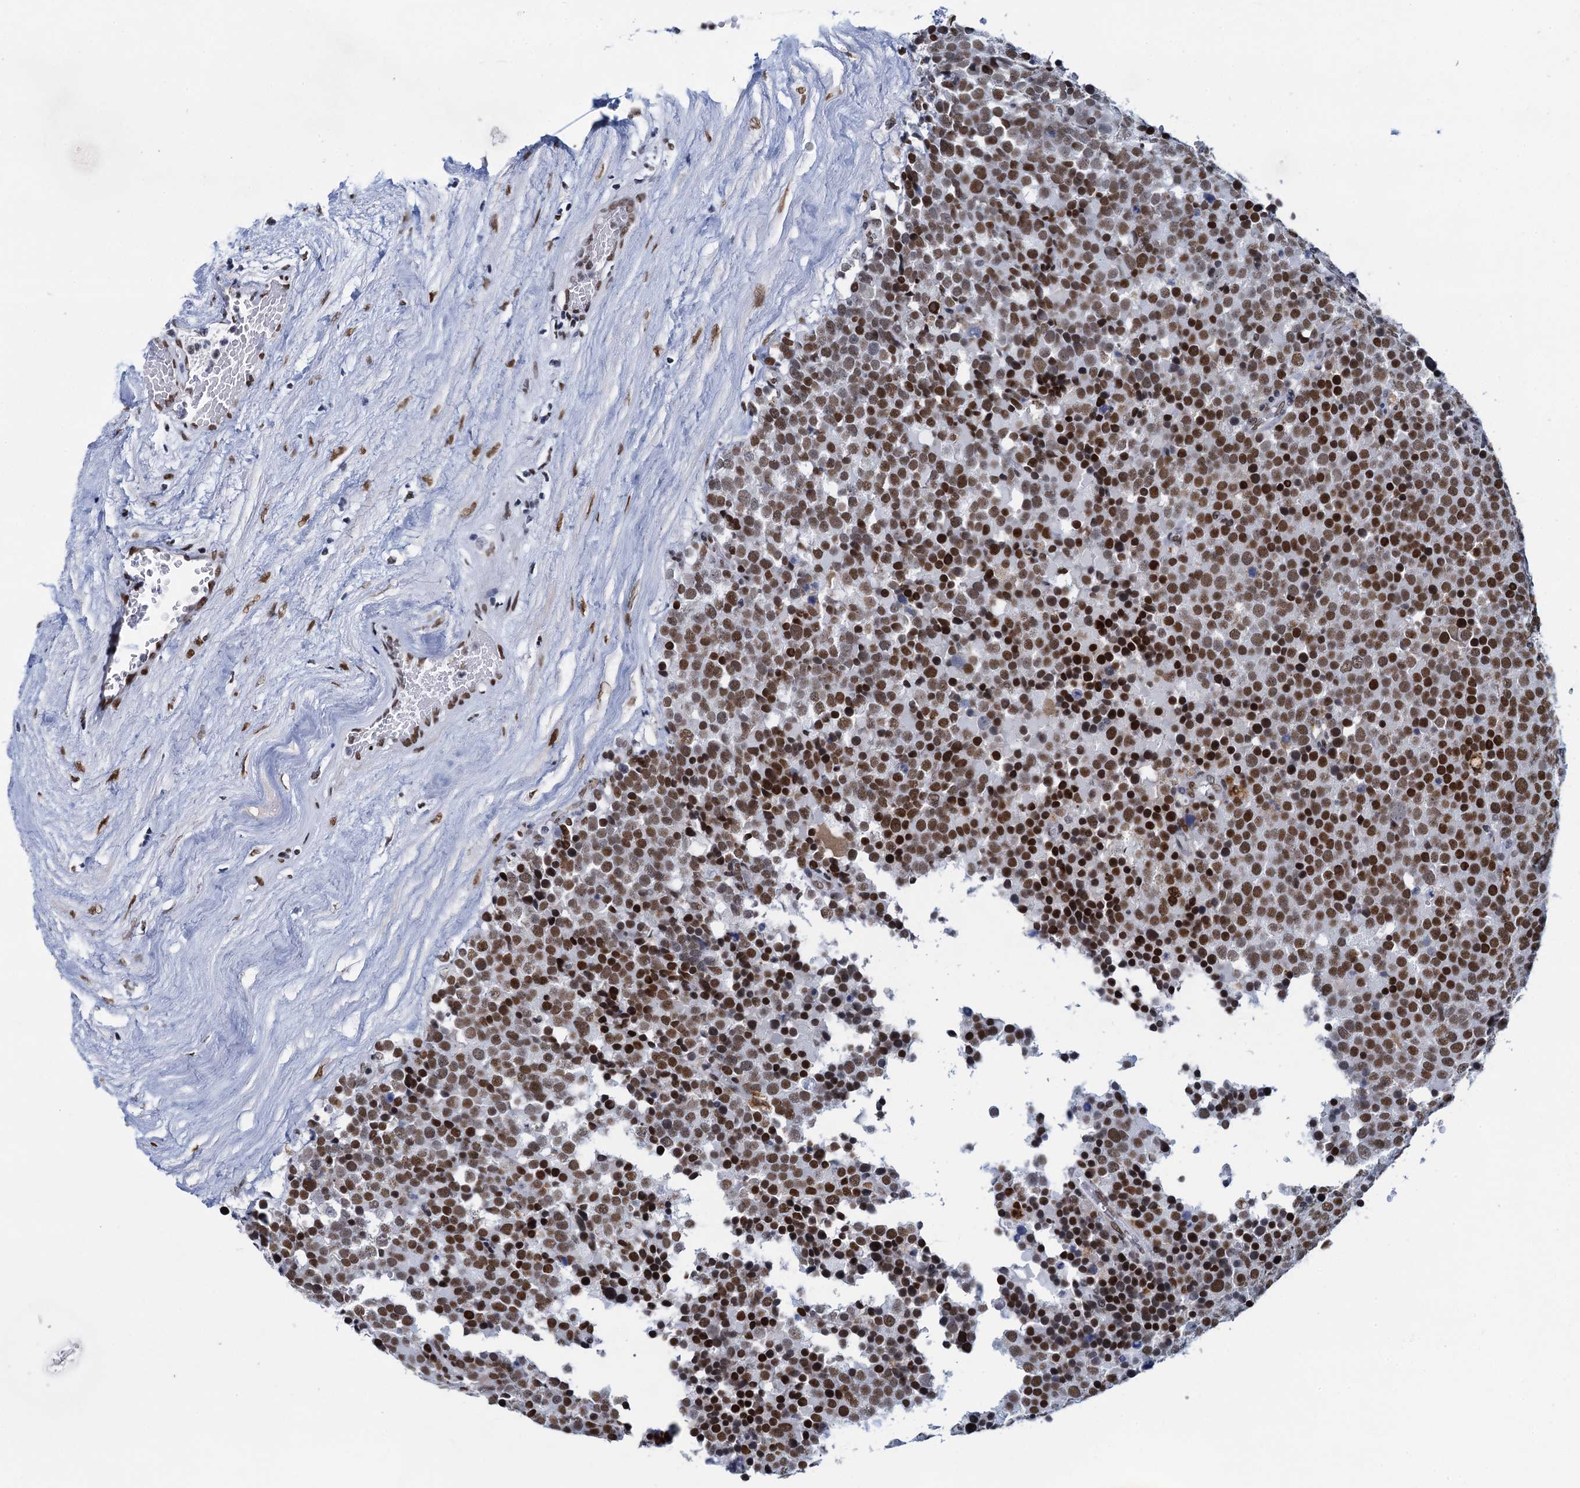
{"staining": {"intensity": "strong", "quantity": ">75%", "location": "nuclear"}, "tissue": "testis cancer", "cell_type": "Tumor cells", "image_type": "cancer", "snomed": [{"axis": "morphology", "description": "Seminoma, NOS"}, {"axis": "topography", "description": "Testis"}], "caption": "Protein staining displays strong nuclear positivity in approximately >75% of tumor cells in testis cancer. (brown staining indicates protein expression, while blue staining denotes nuclei).", "gene": "HNRNPUL2", "patient": {"sex": "male", "age": 71}}